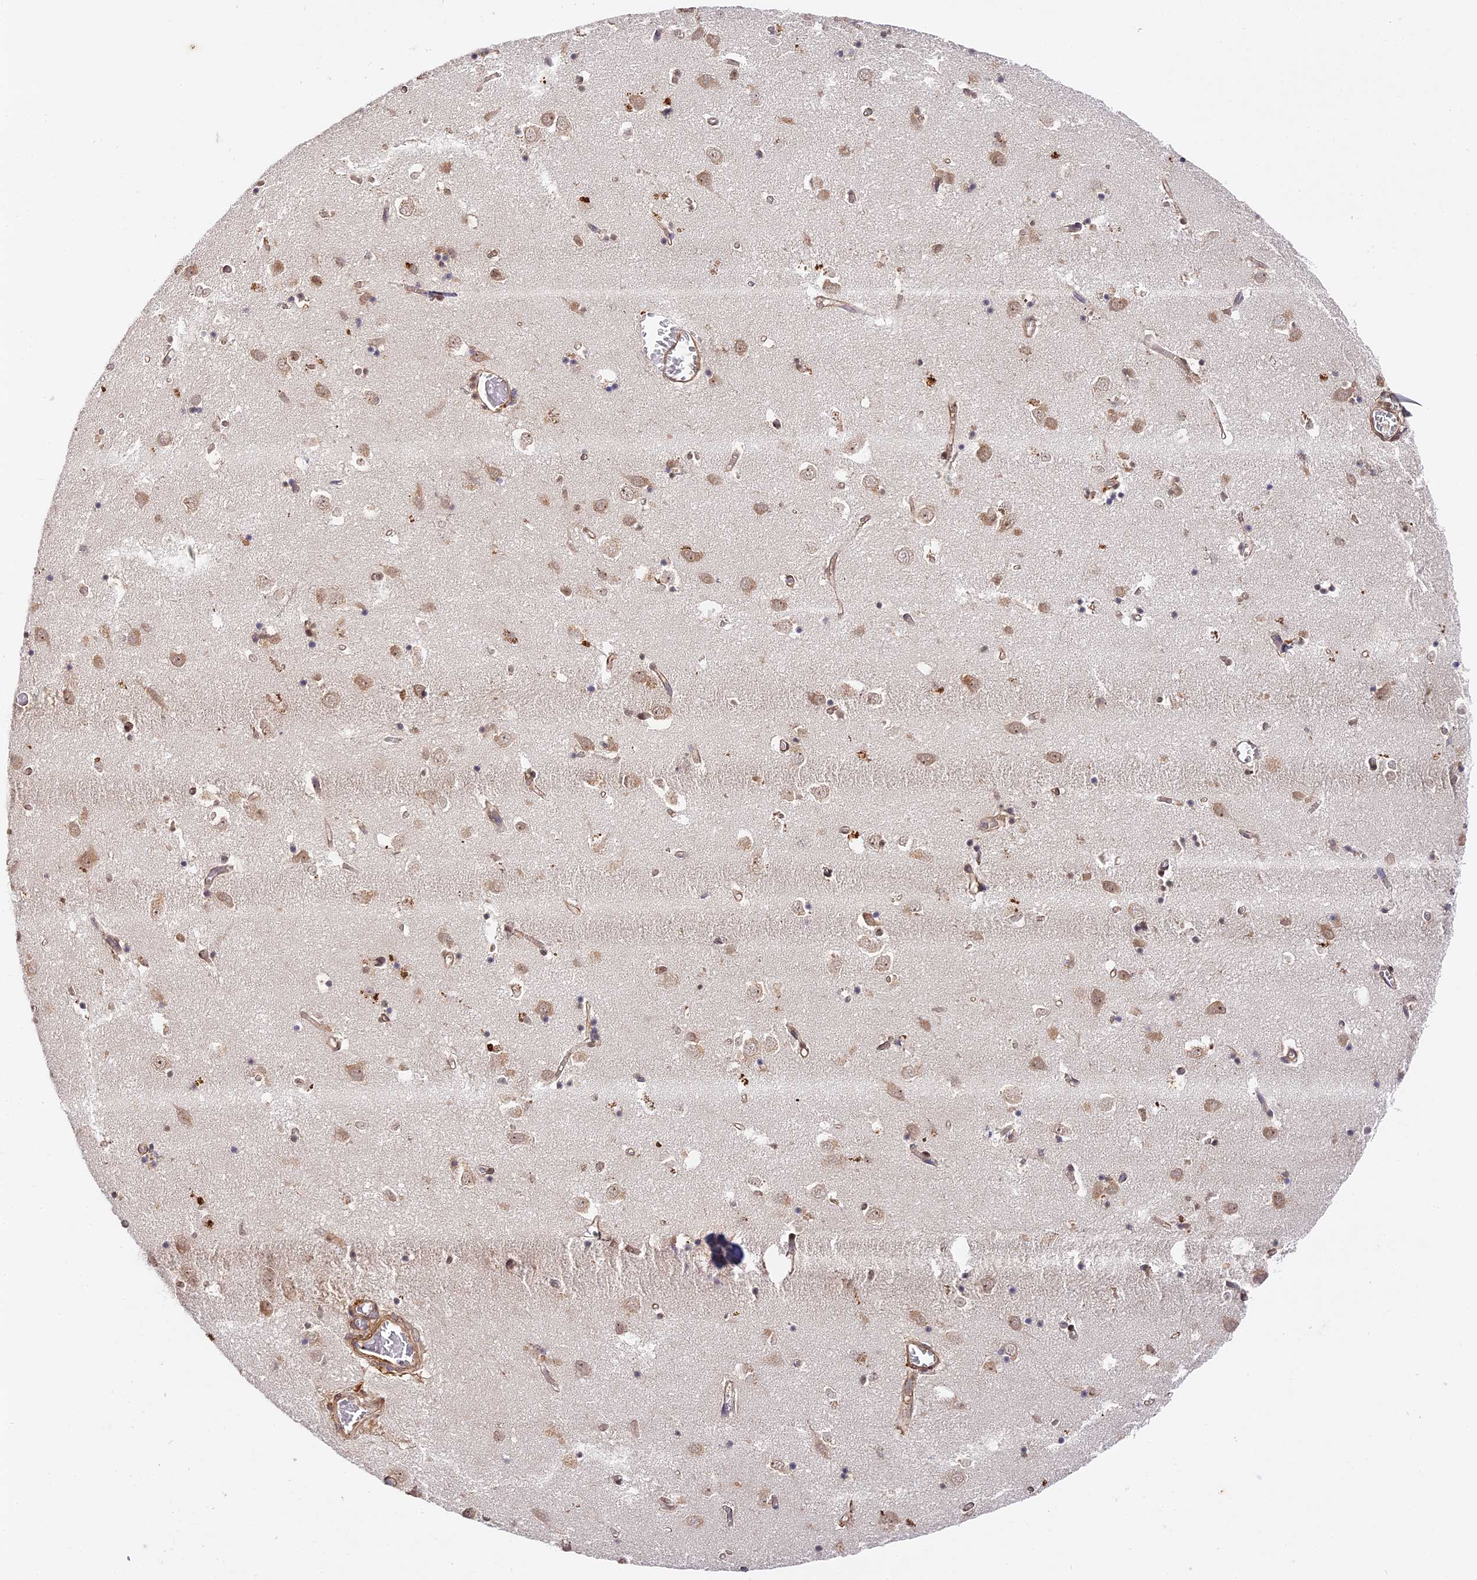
{"staining": {"intensity": "weak", "quantity": "<25%", "location": "nuclear"}, "tissue": "caudate", "cell_type": "Glial cells", "image_type": "normal", "snomed": [{"axis": "morphology", "description": "Normal tissue, NOS"}, {"axis": "topography", "description": "Lateral ventricle wall"}], "caption": "A photomicrograph of caudate stained for a protein demonstrates no brown staining in glial cells. Nuclei are stained in blue.", "gene": "IMPACT", "patient": {"sex": "male", "age": 70}}